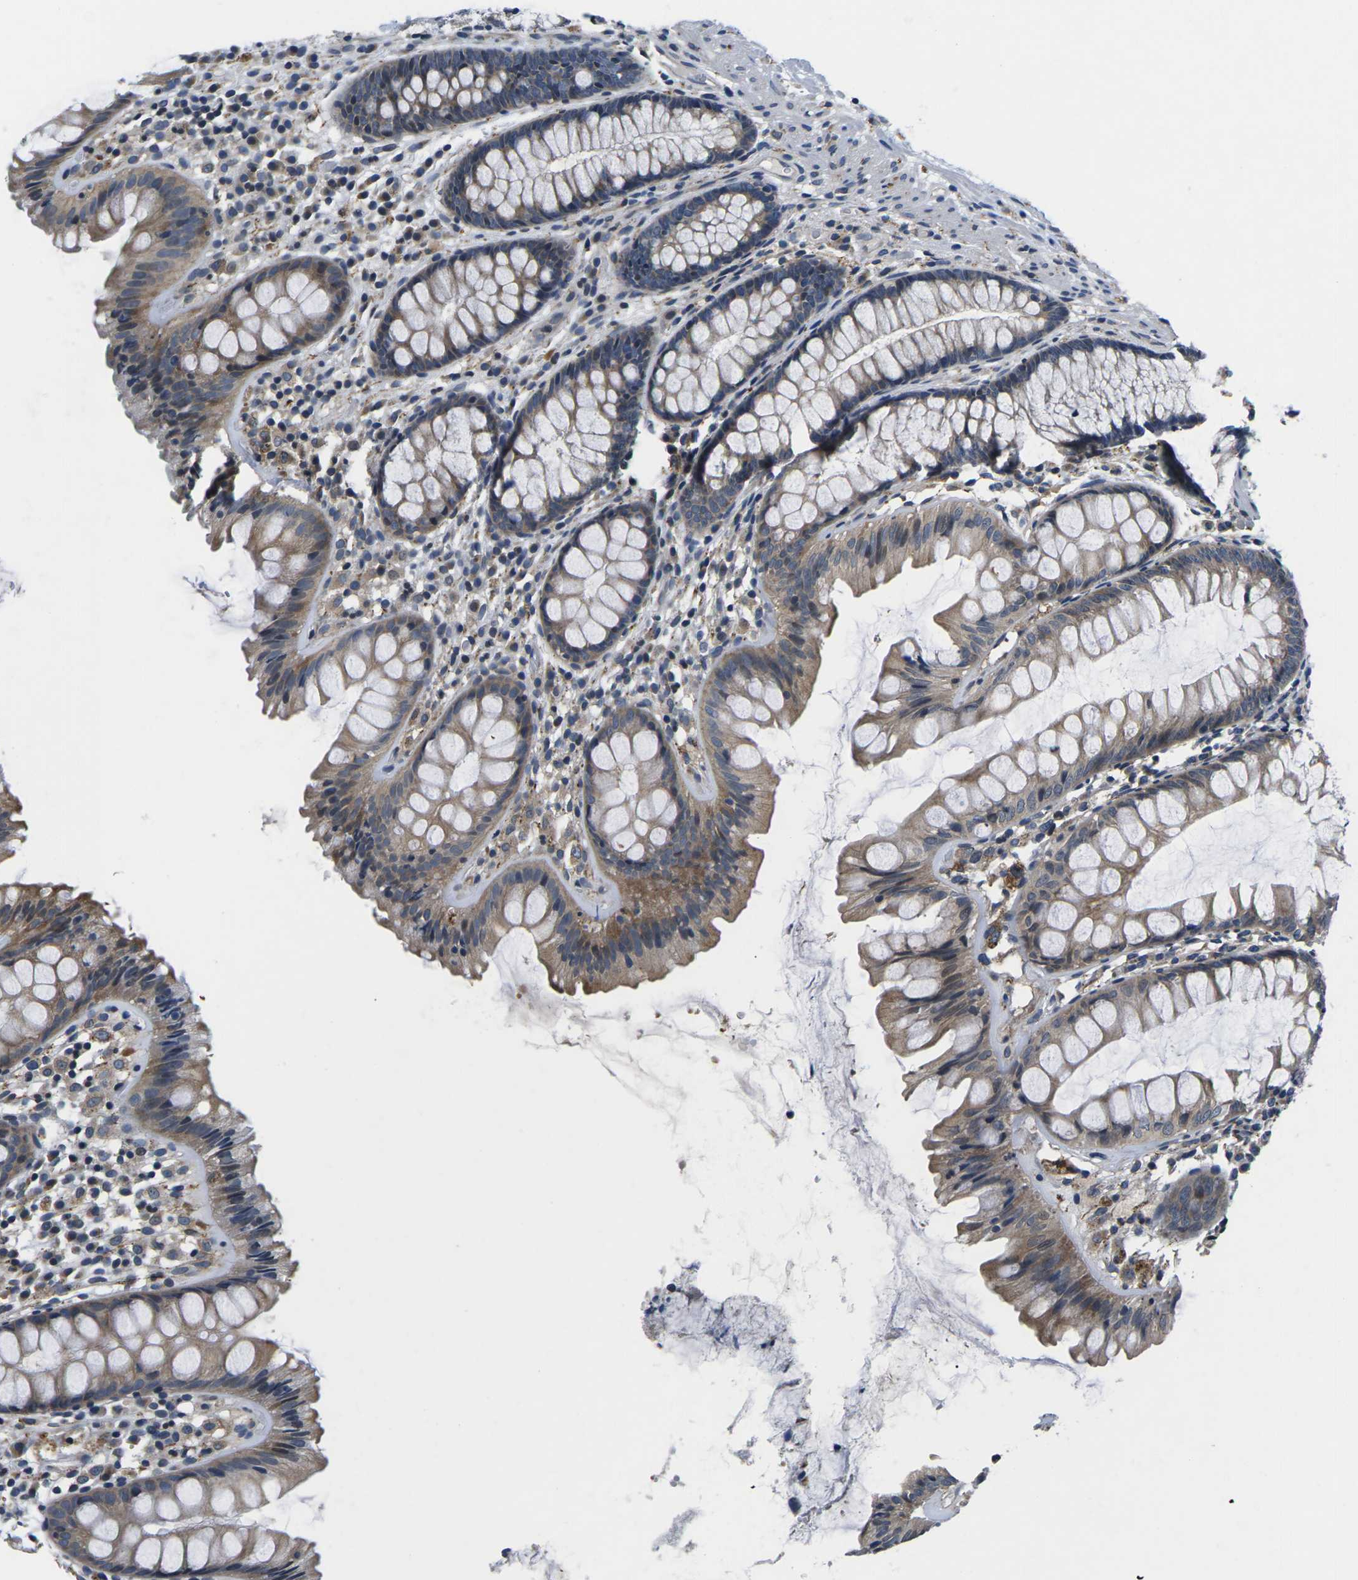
{"staining": {"intensity": "weak", "quantity": "25%-75%", "location": "cytoplasmic/membranous,nuclear"}, "tissue": "colon", "cell_type": "Endothelial cells", "image_type": "normal", "snomed": [{"axis": "morphology", "description": "Normal tissue, NOS"}, {"axis": "topography", "description": "Colon"}], "caption": "An IHC image of benign tissue is shown. Protein staining in brown labels weak cytoplasmic/membranous,nuclear positivity in colon within endothelial cells.", "gene": "SNX10", "patient": {"sex": "female", "age": 56}}